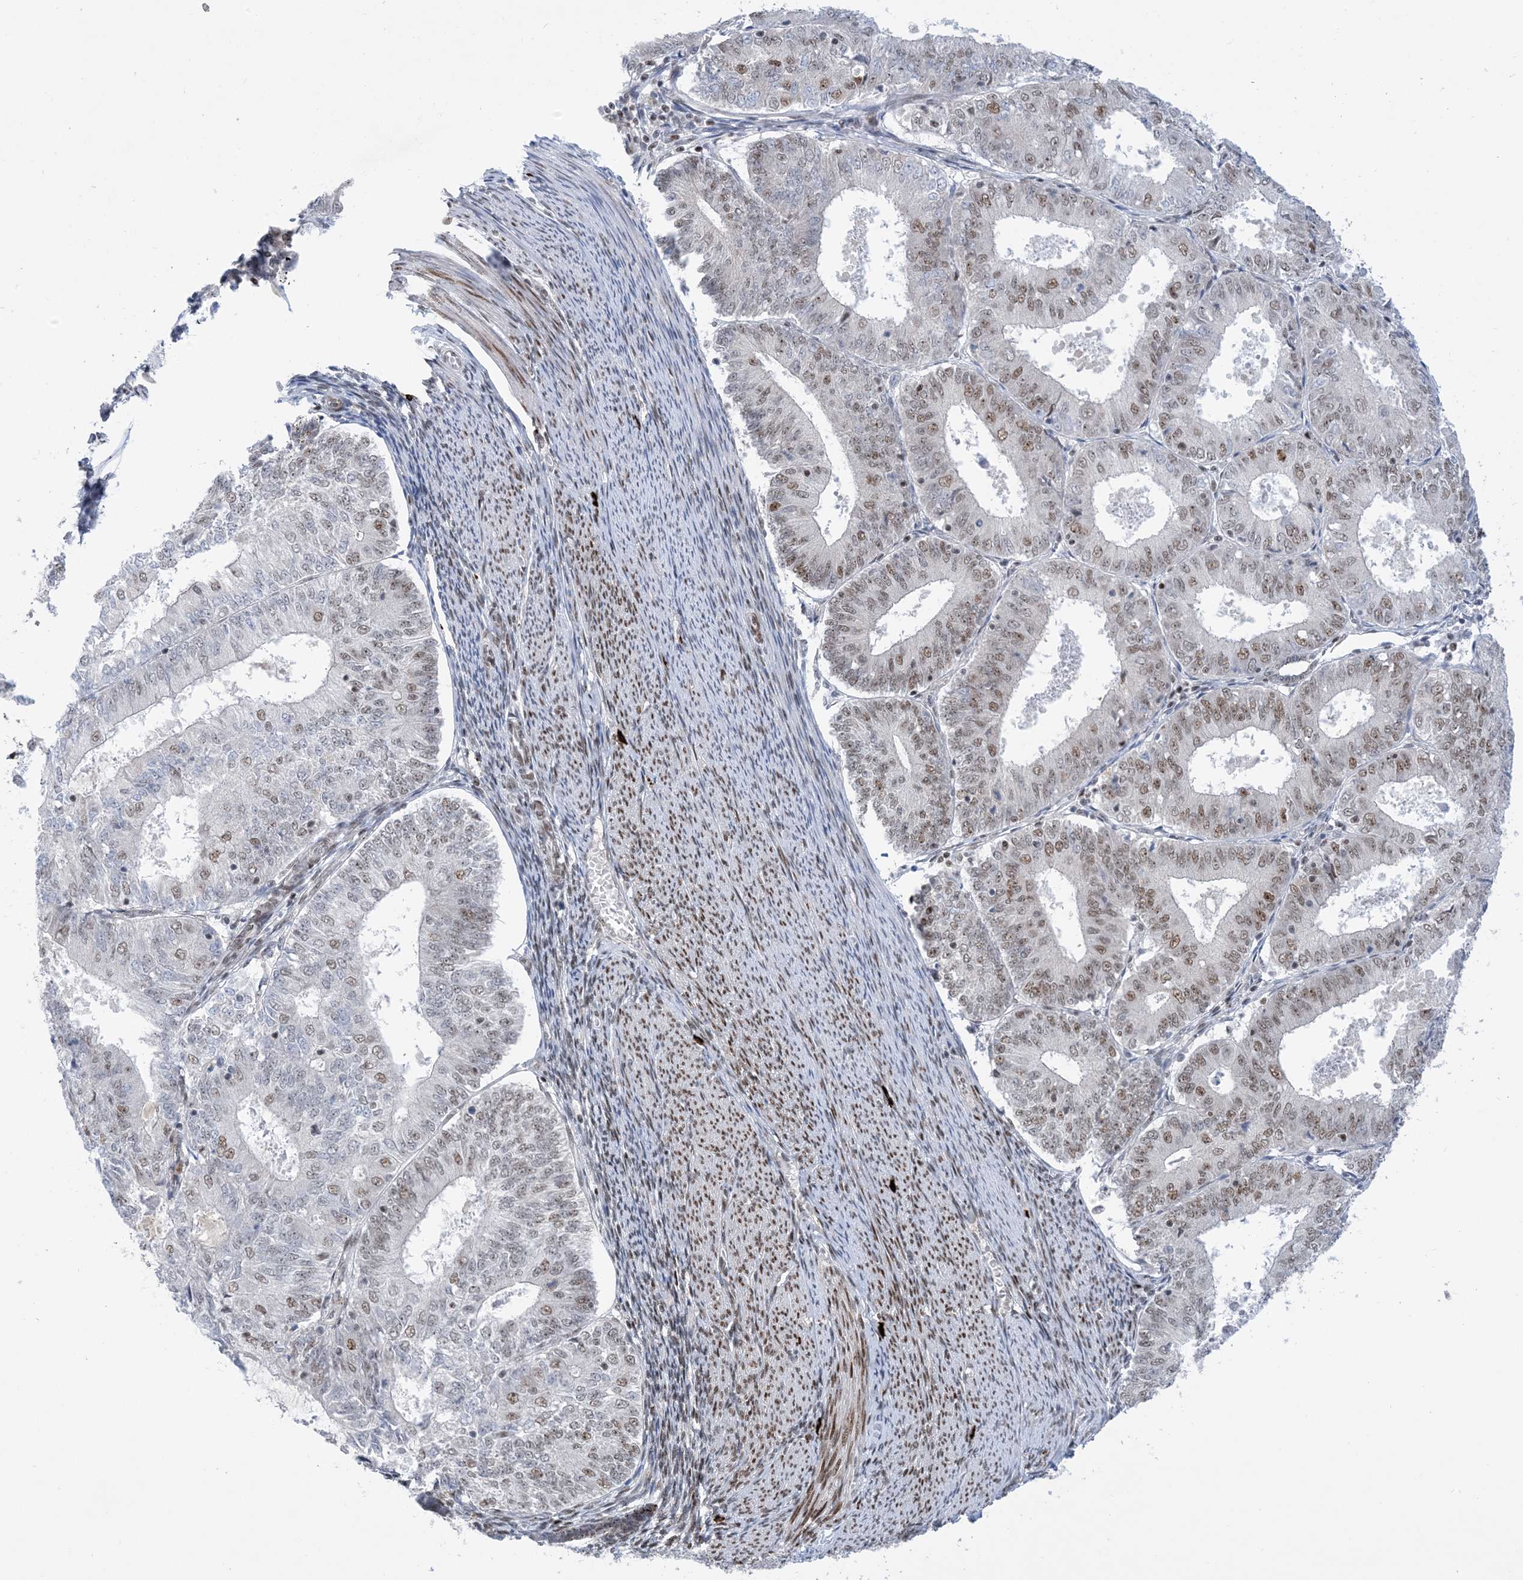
{"staining": {"intensity": "moderate", "quantity": "25%-75%", "location": "nuclear"}, "tissue": "endometrial cancer", "cell_type": "Tumor cells", "image_type": "cancer", "snomed": [{"axis": "morphology", "description": "Adenocarcinoma, NOS"}, {"axis": "topography", "description": "Endometrium"}], "caption": "IHC image of human endometrial cancer stained for a protein (brown), which demonstrates medium levels of moderate nuclear expression in about 25%-75% of tumor cells.", "gene": "TSPYL1", "patient": {"sex": "female", "age": 57}}